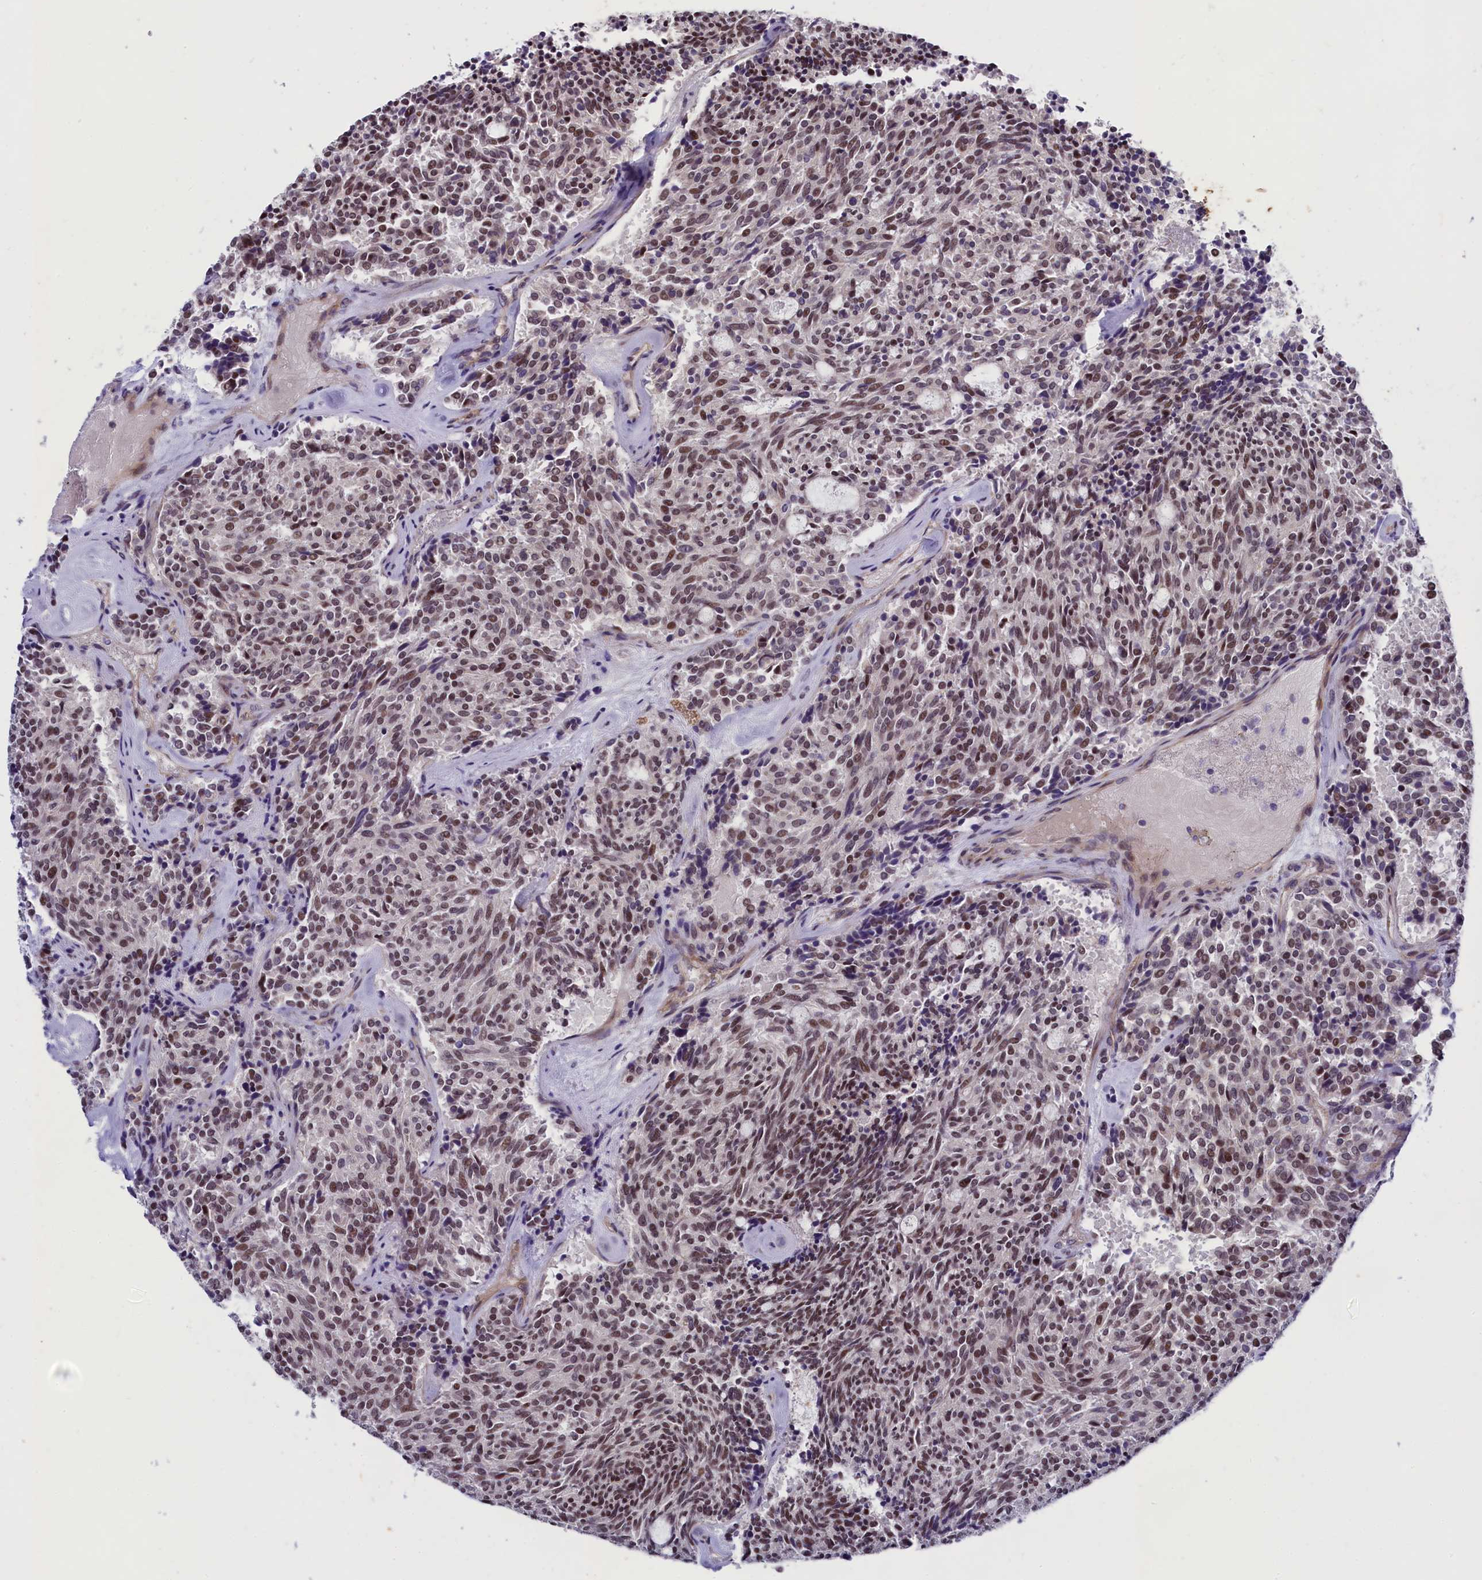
{"staining": {"intensity": "weak", "quantity": "25%-75%", "location": "nuclear"}, "tissue": "carcinoid", "cell_type": "Tumor cells", "image_type": "cancer", "snomed": [{"axis": "morphology", "description": "Carcinoid, malignant, NOS"}, {"axis": "topography", "description": "Pancreas"}], "caption": "Protein staining displays weak nuclear expression in about 25%-75% of tumor cells in carcinoid (malignant).", "gene": "SP4", "patient": {"sex": "female", "age": 54}}